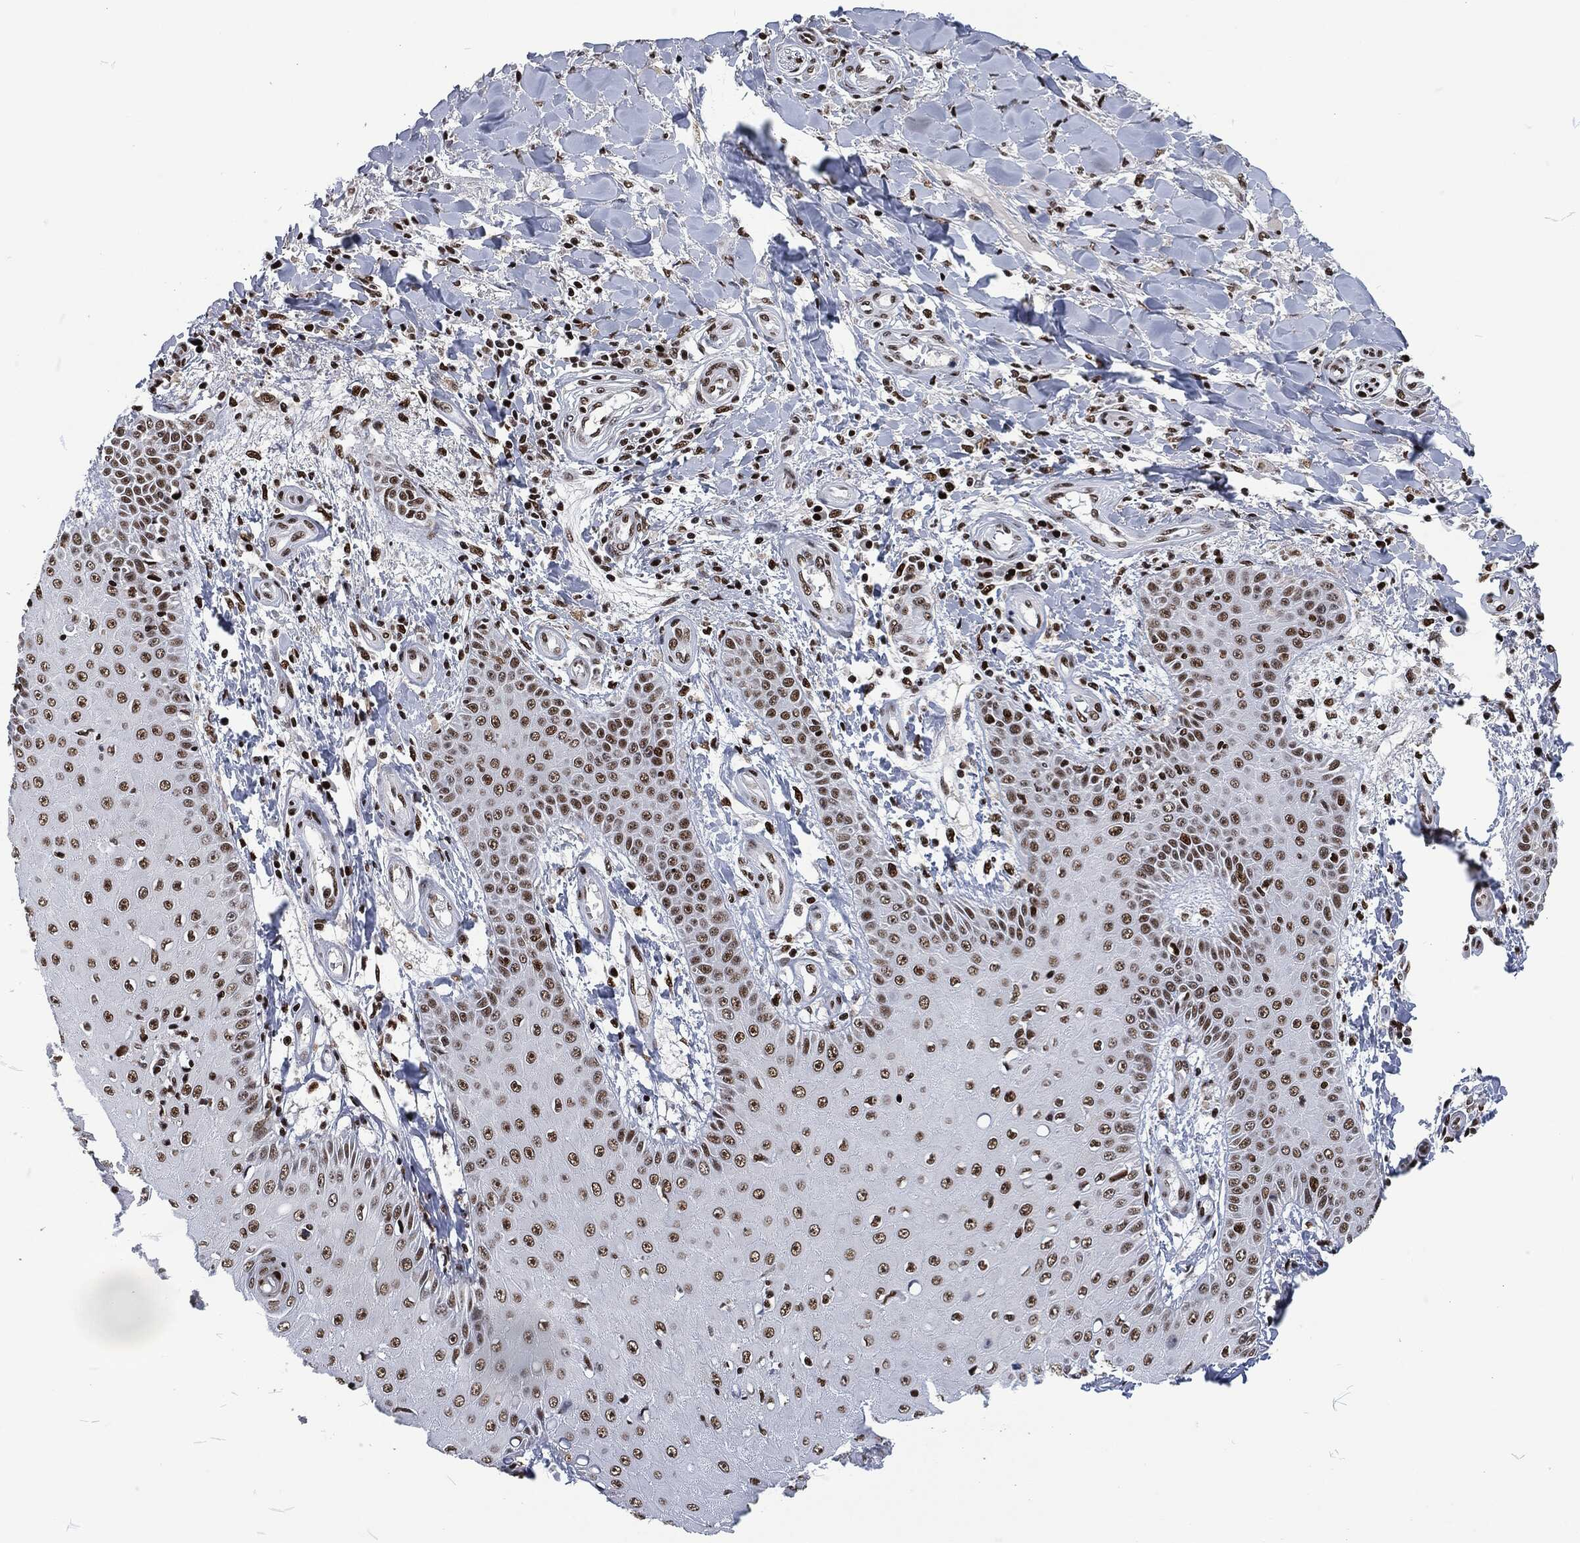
{"staining": {"intensity": "strong", "quantity": "<25%", "location": "nuclear"}, "tissue": "skin cancer", "cell_type": "Tumor cells", "image_type": "cancer", "snomed": [{"axis": "morphology", "description": "Inflammation, NOS"}, {"axis": "morphology", "description": "Squamous cell carcinoma, NOS"}, {"axis": "topography", "description": "Skin"}], "caption": "A brown stain shows strong nuclear positivity of a protein in human skin cancer (squamous cell carcinoma) tumor cells.", "gene": "DCPS", "patient": {"sex": "male", "age": 70}}